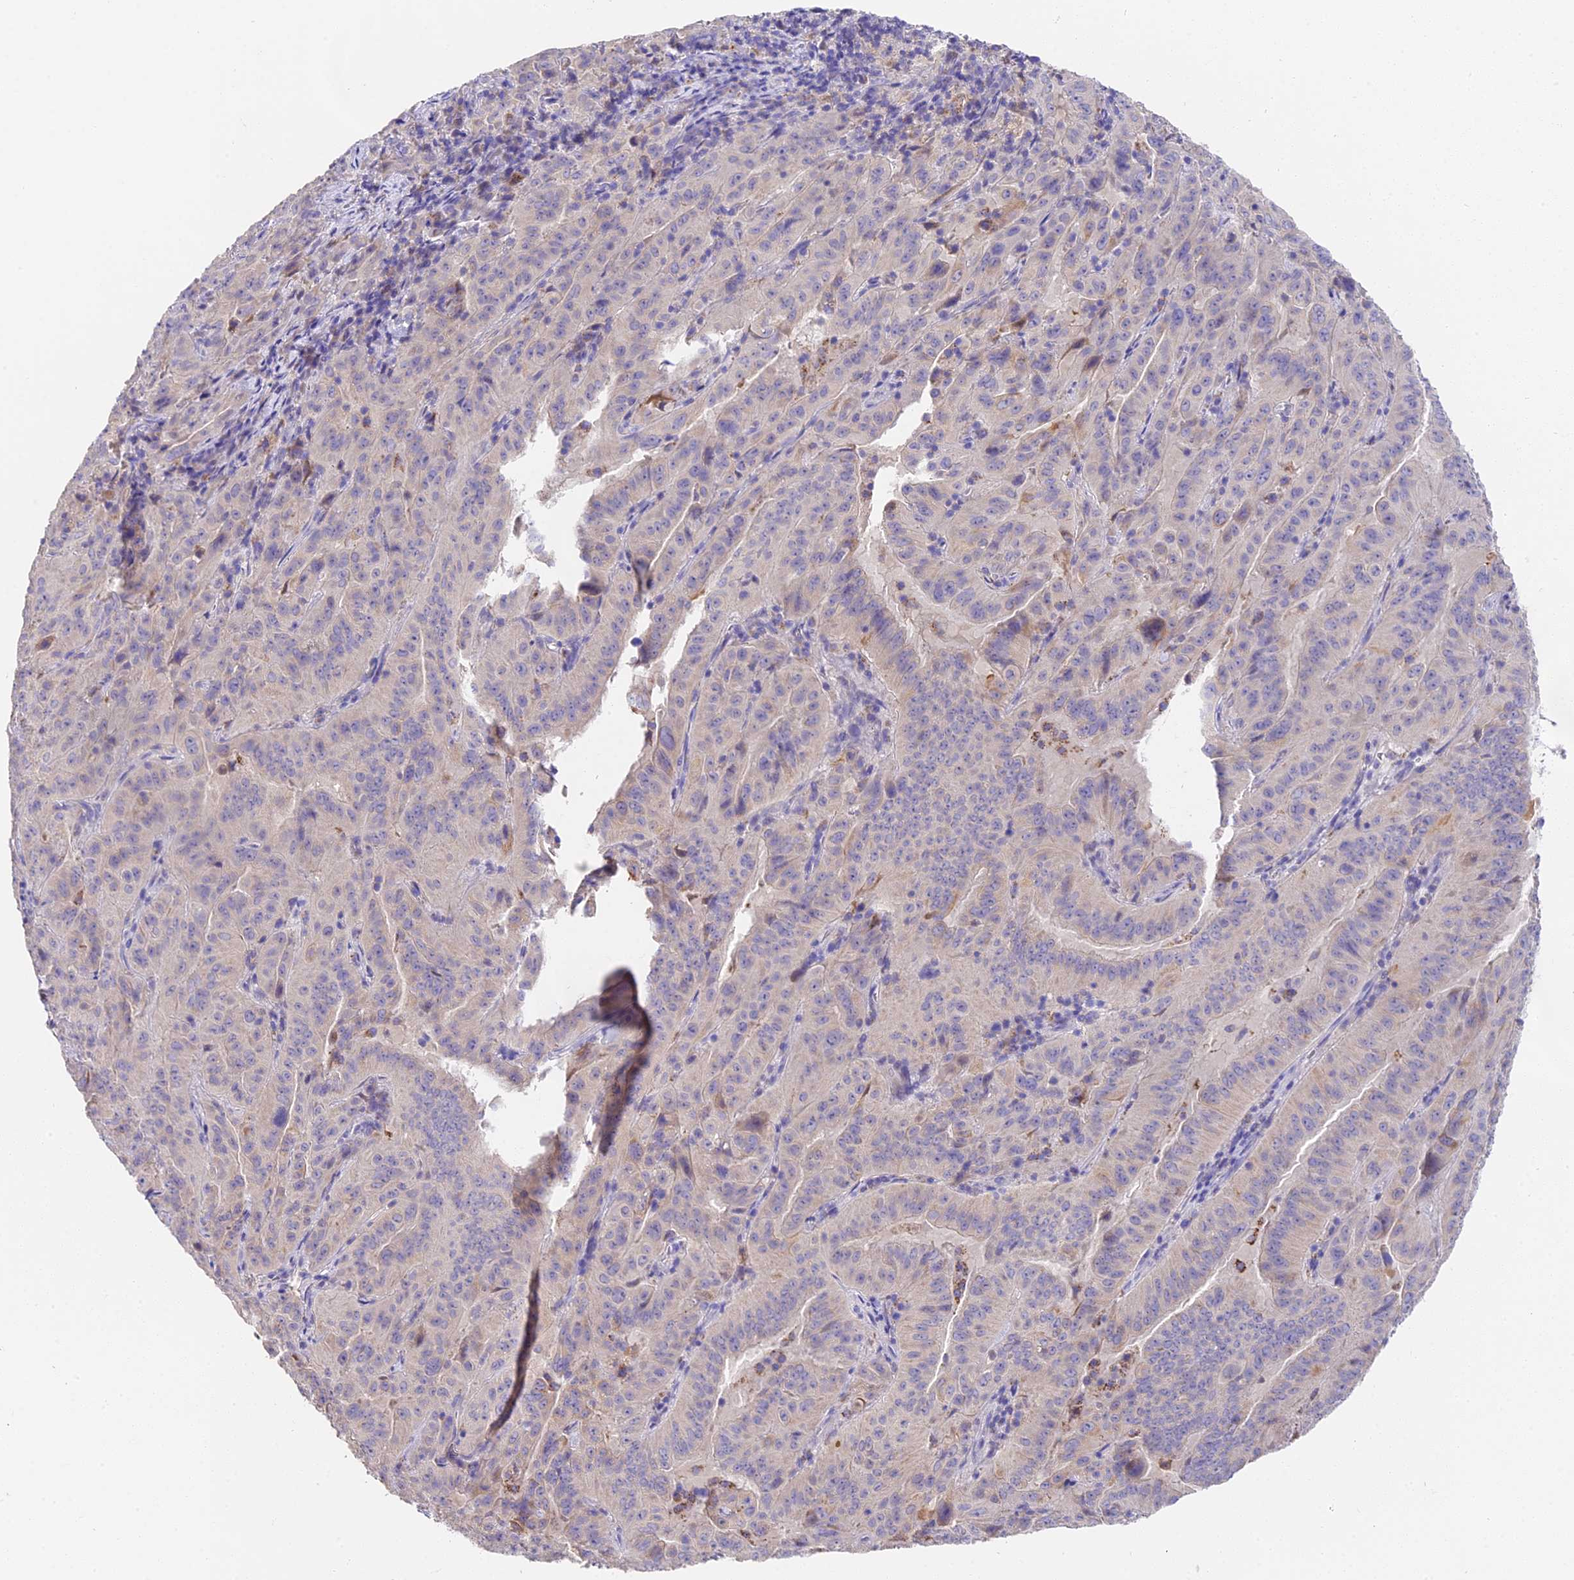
{"staining": {"intensity": "moderate", "quantity": "<25%", "location": "cytoplasmic/membranous"}, "tissue": "pancreatic cancer", "cell_type": "Tumor cells", "image_type": "cancer", "snomed": [{"axis": "morphology", "description": "Adenocarcinoma, NOS"}, {"axis": "topography", "description": "Pancreas"}], "caption": "Immunohistochemistry (IHC) of pancreatic cancer (adenocarcinoma) shows low levels of moderate cytoplasmic/membranous expression in approximately <25% of tumor cells.", "gene": "LYPD6", "patient": {"sex": "male", "age": 63}}